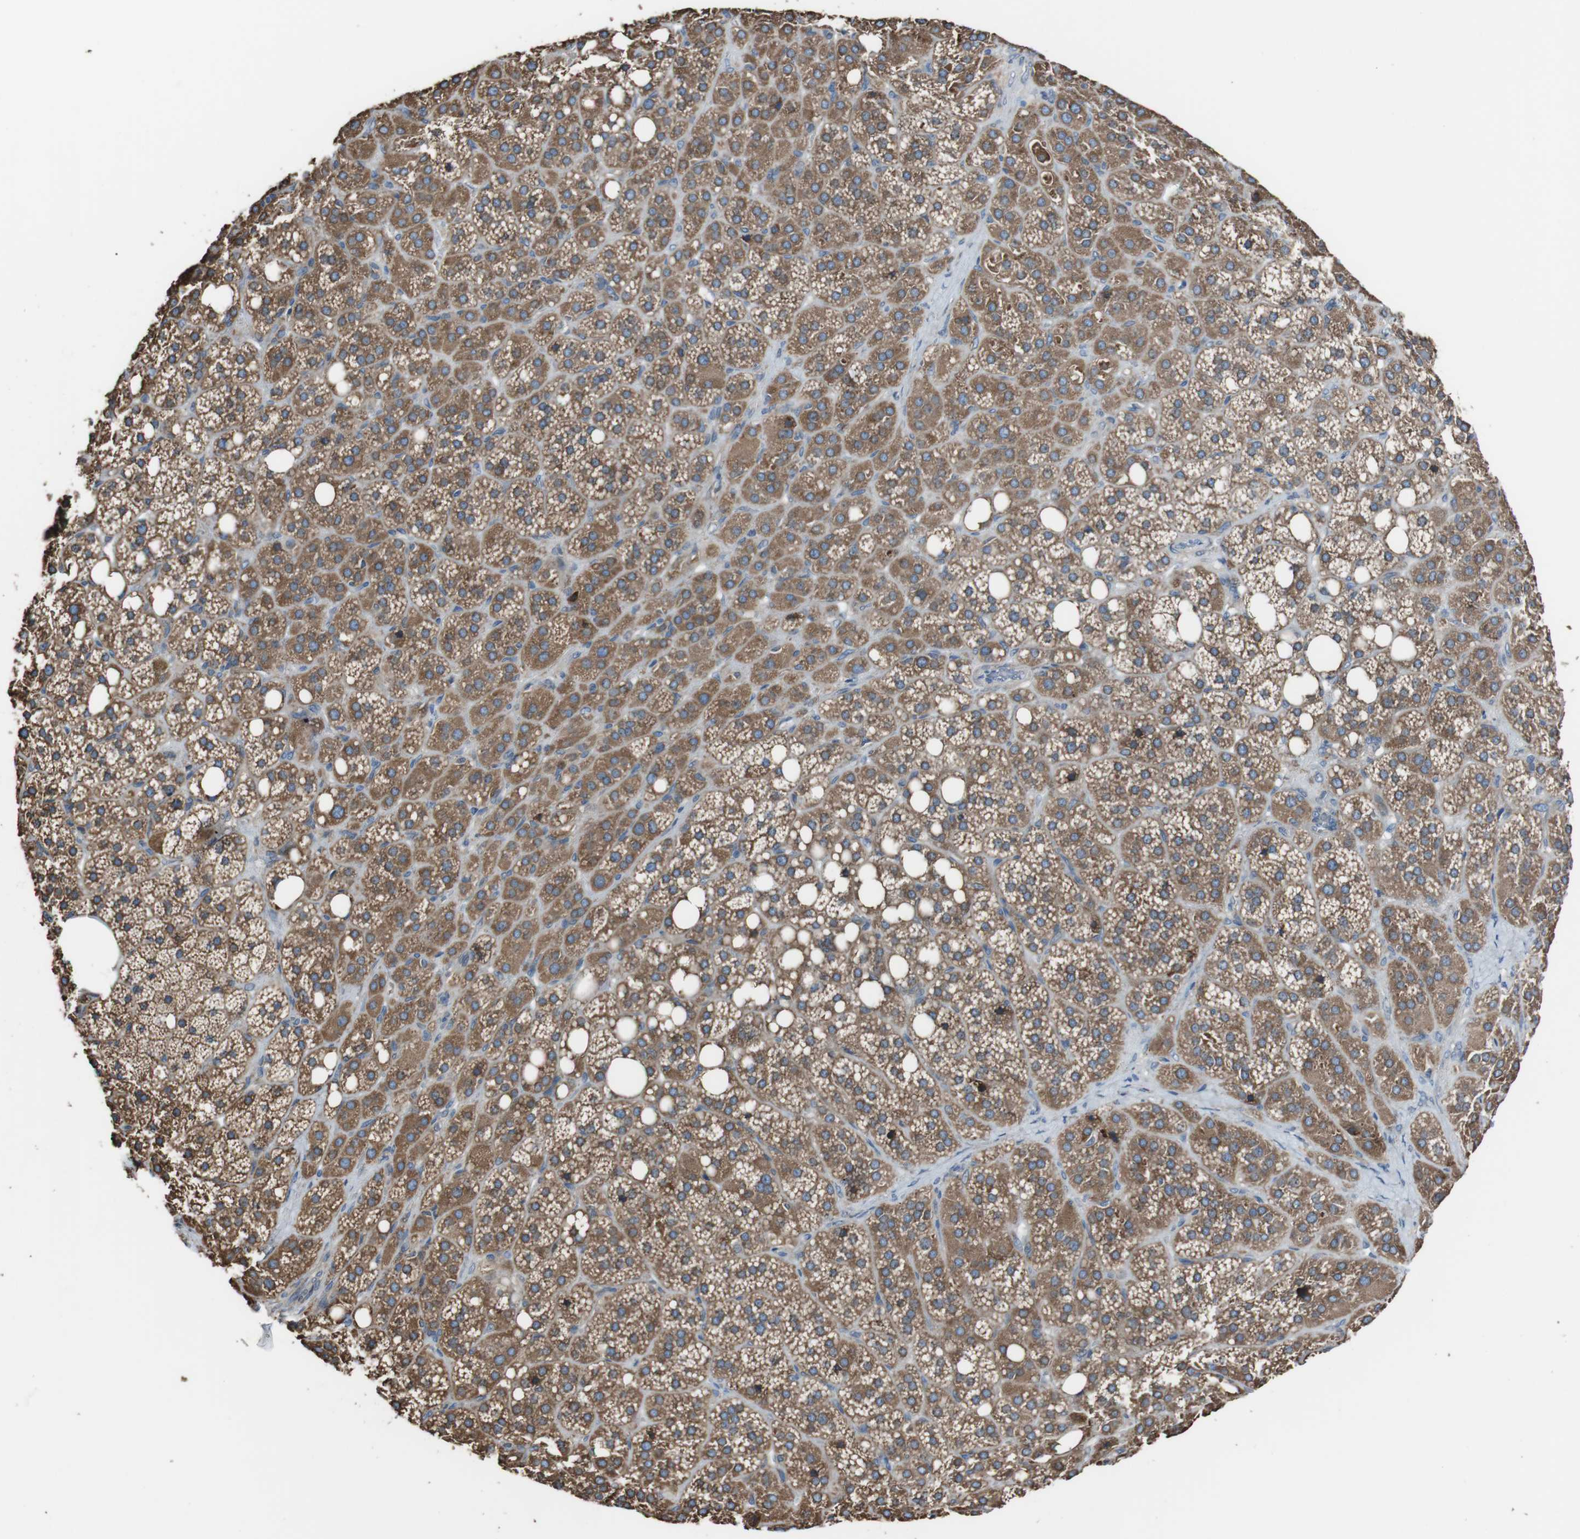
{"staining": {"intensity": "moderate", "quantity": ">75%", "location": "cytoplasmic/membranous"}, "tissue": "adrenal gland", "cell_type": "Glandular cells", "image_type": "normal", "snomed": [{"axis": "morphology", "description": "Normal tissue, NOS"}, {"axis": "topography", "description": "Adrenal gland"}], "caption": "Immunohistochemical staining of benign human adrenal gland shows moderate cytoplasmic/membranous protein positivity in approximately >75% of glandular cells.", "gene": "CISD2", "patient": {"sex": "female", "age": 59}}